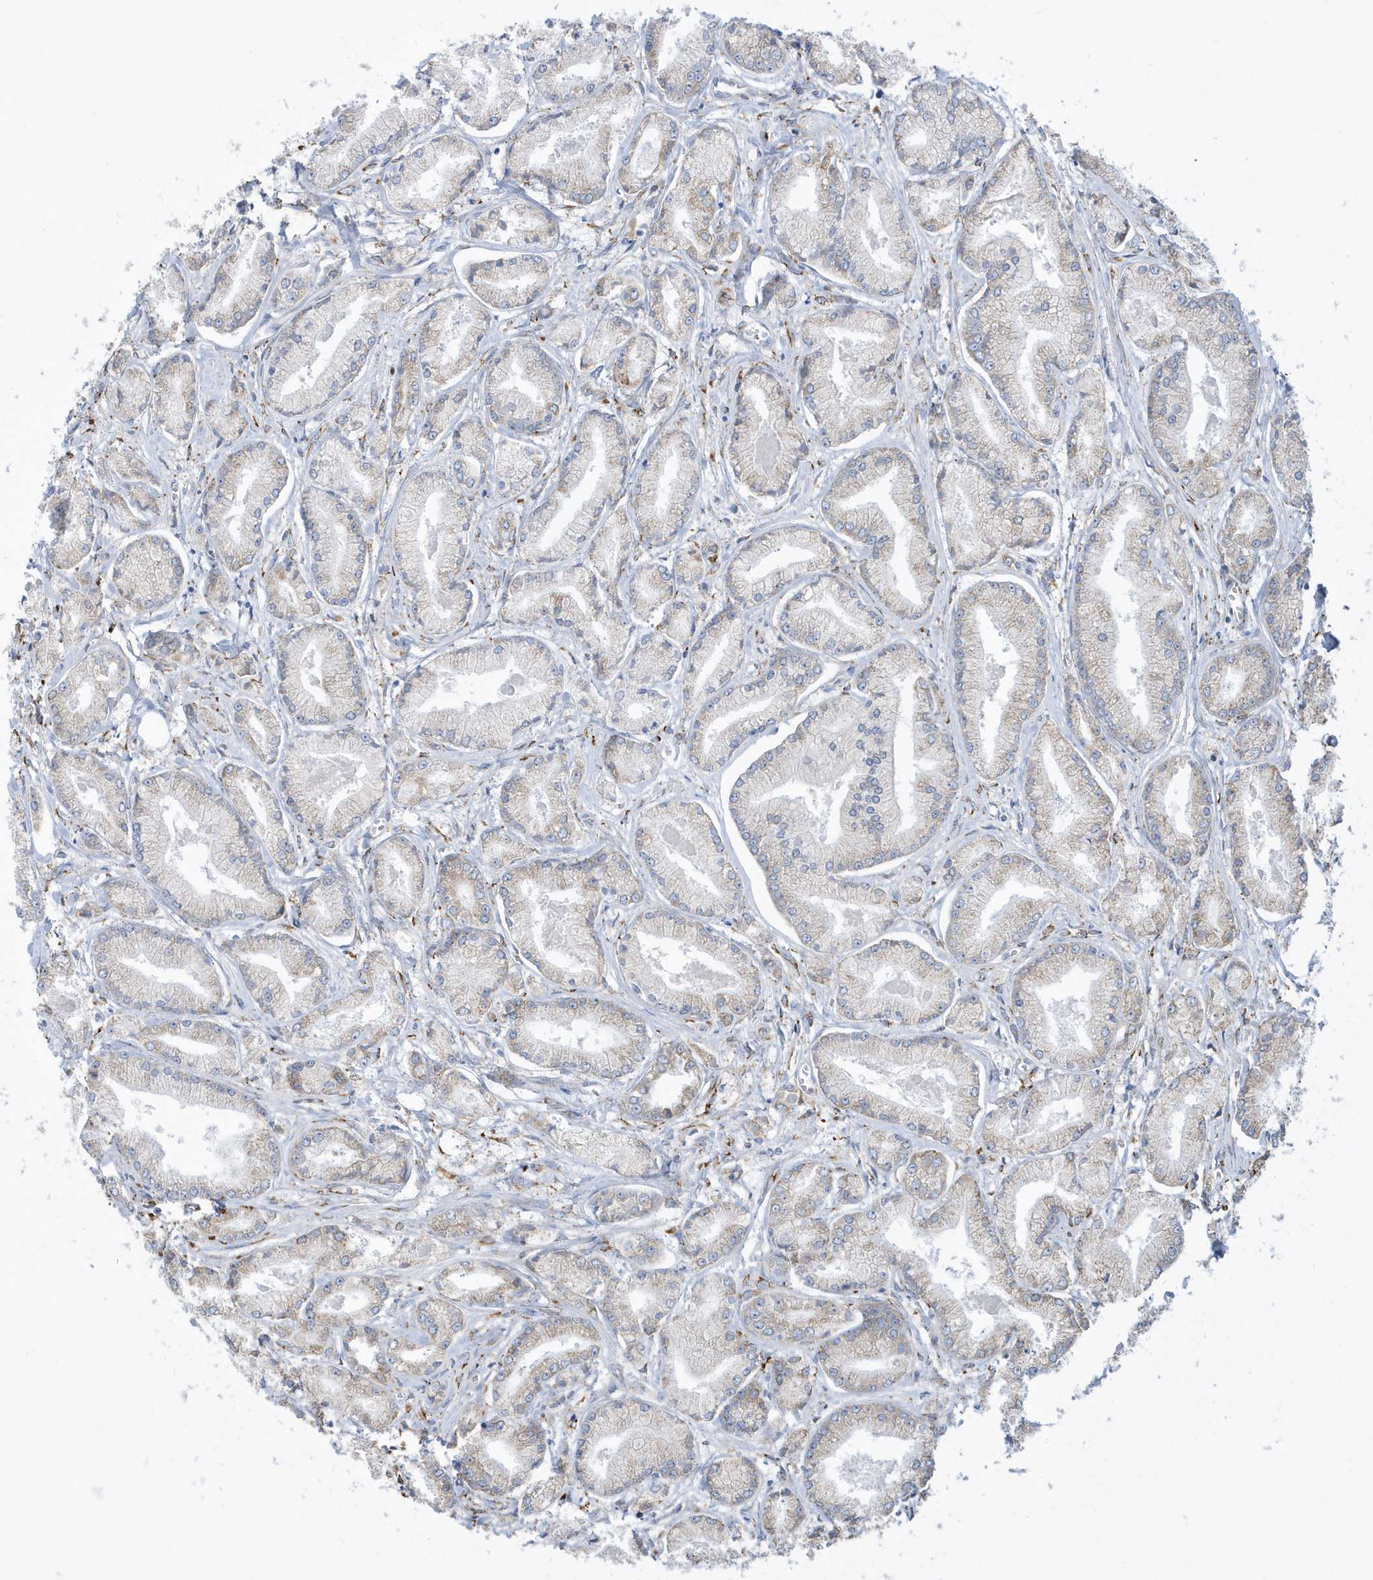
{"staining": {"intensity": "weak", "quantity": "25%-75%", "location": "cytoplasmic/membranous"}, "tissue": "prostate cancer", "cell_type": "Tumor cells", "image_type": "cancer", "snomed": [{"axis": "morphology", "description": "Adenocarcinoma, Low grade"}, {"axis": "topography", "description": "Prostate"}], "caption": "DAB (3,3'-diaminobenzidine) immunohistochemical staining of low-grade adenocarcinoma (prostate) displays weak cytoplasmic/membranous protein staining in approximately 25%-75% of tumor cells.", "gene": "DCAF1", "patient": {"sex": "male", "age": 60}}